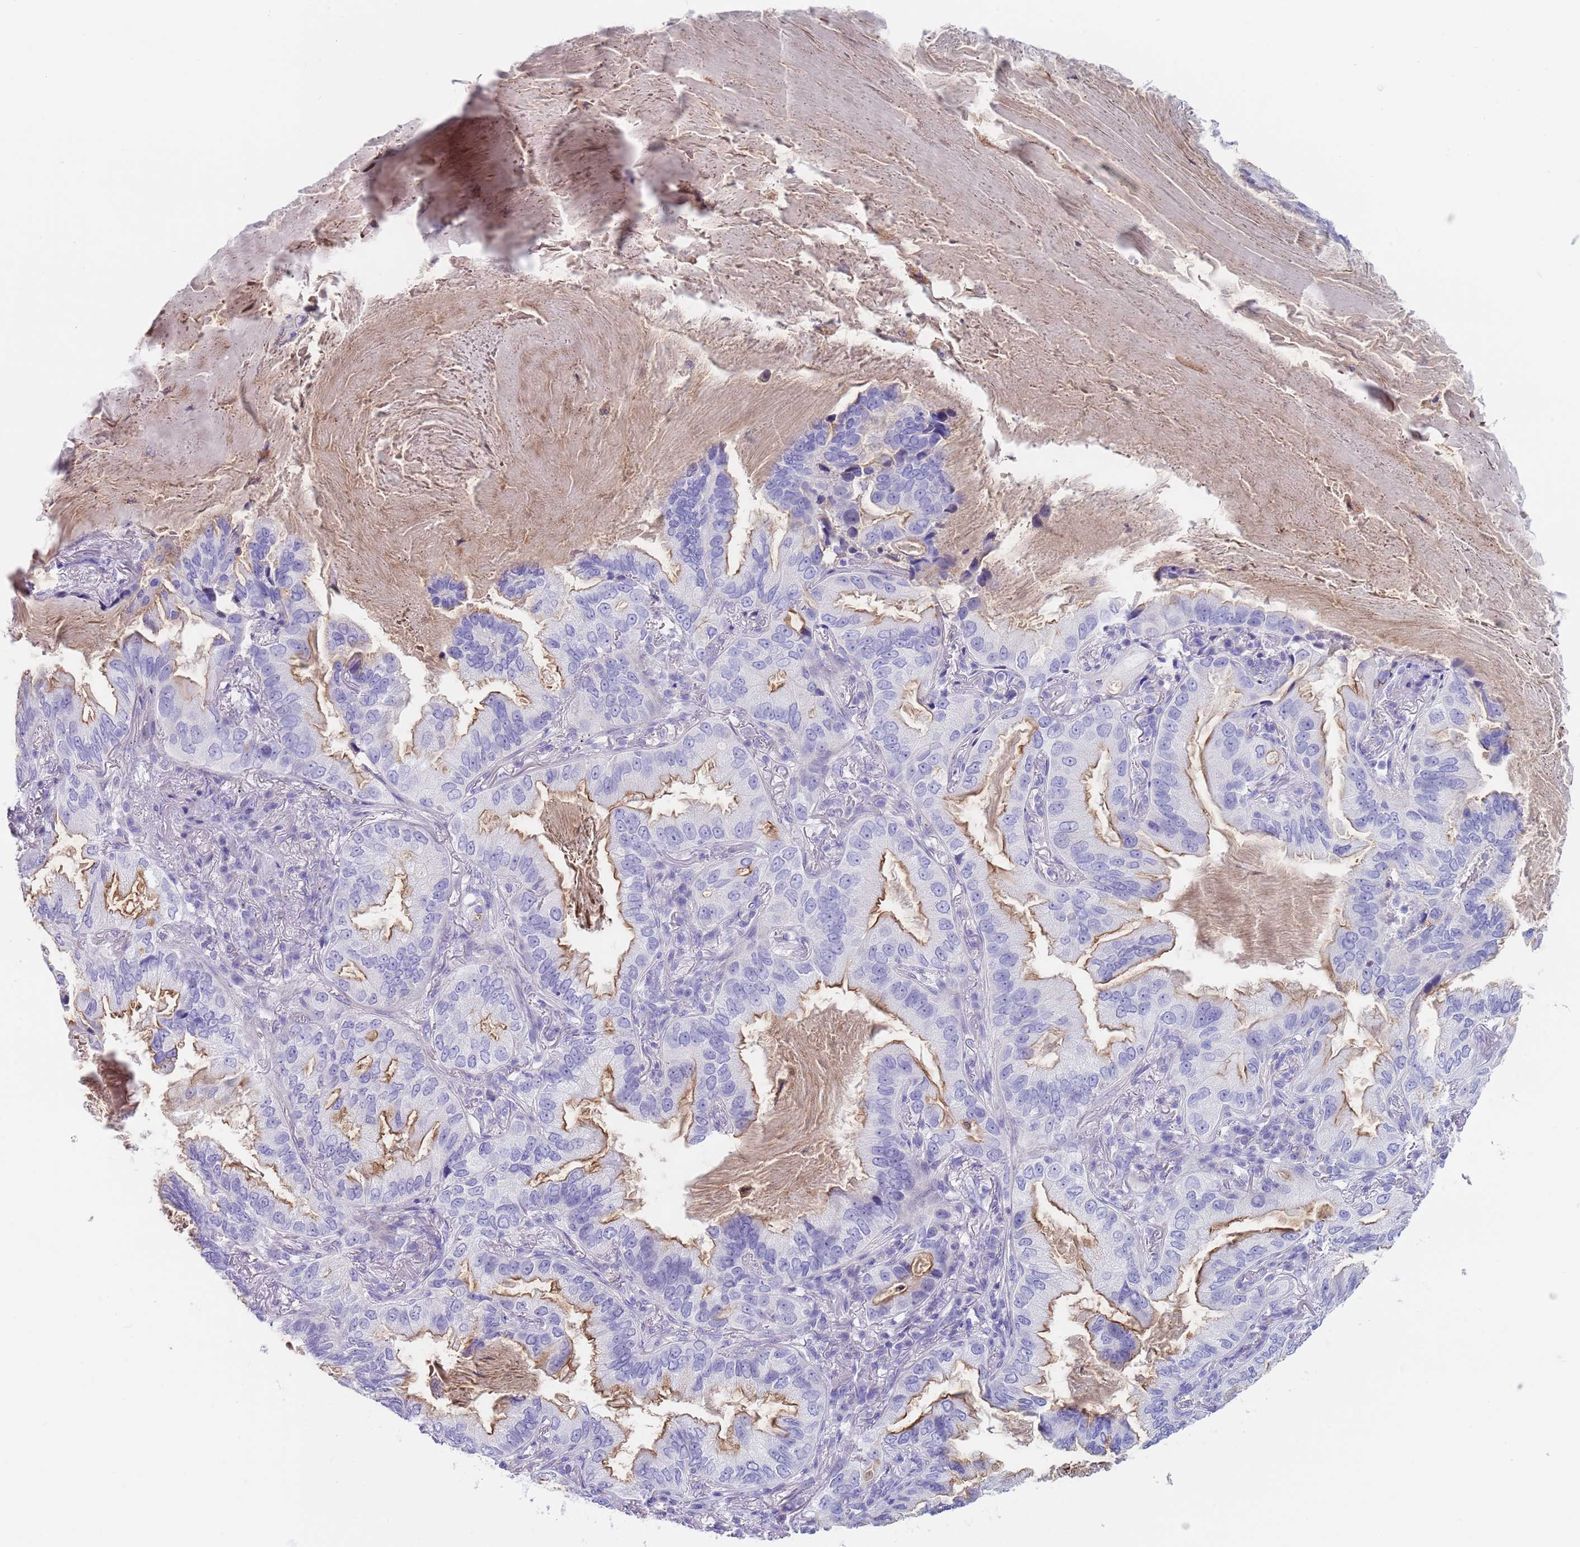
{"staining": {"intensity": "moderate", "quantity": "25%-75%", "location": "cytoplasmic/membranous"}, "tissue": "lung cancer", "cell_type": "Tumor cells", "image_type": "cancer", "snomed": [{"axis": "morphology", "description": "Adenocarcinoma, NOS"}, {"axis": "topography", "description": "Lung"}], "caption": "High-magnification brightfield microscopy of lung cancer stained with DAB (3,3'-diaminobenzidine) (brown) and counterstained with hematoxylin (blue). tumor cells exhibit moderate cytoplasmic/membranous positivity is seen in about25%-75% of cells.", "gene": "CPXM2", "patient": {"sex": "female", "age": 69}}